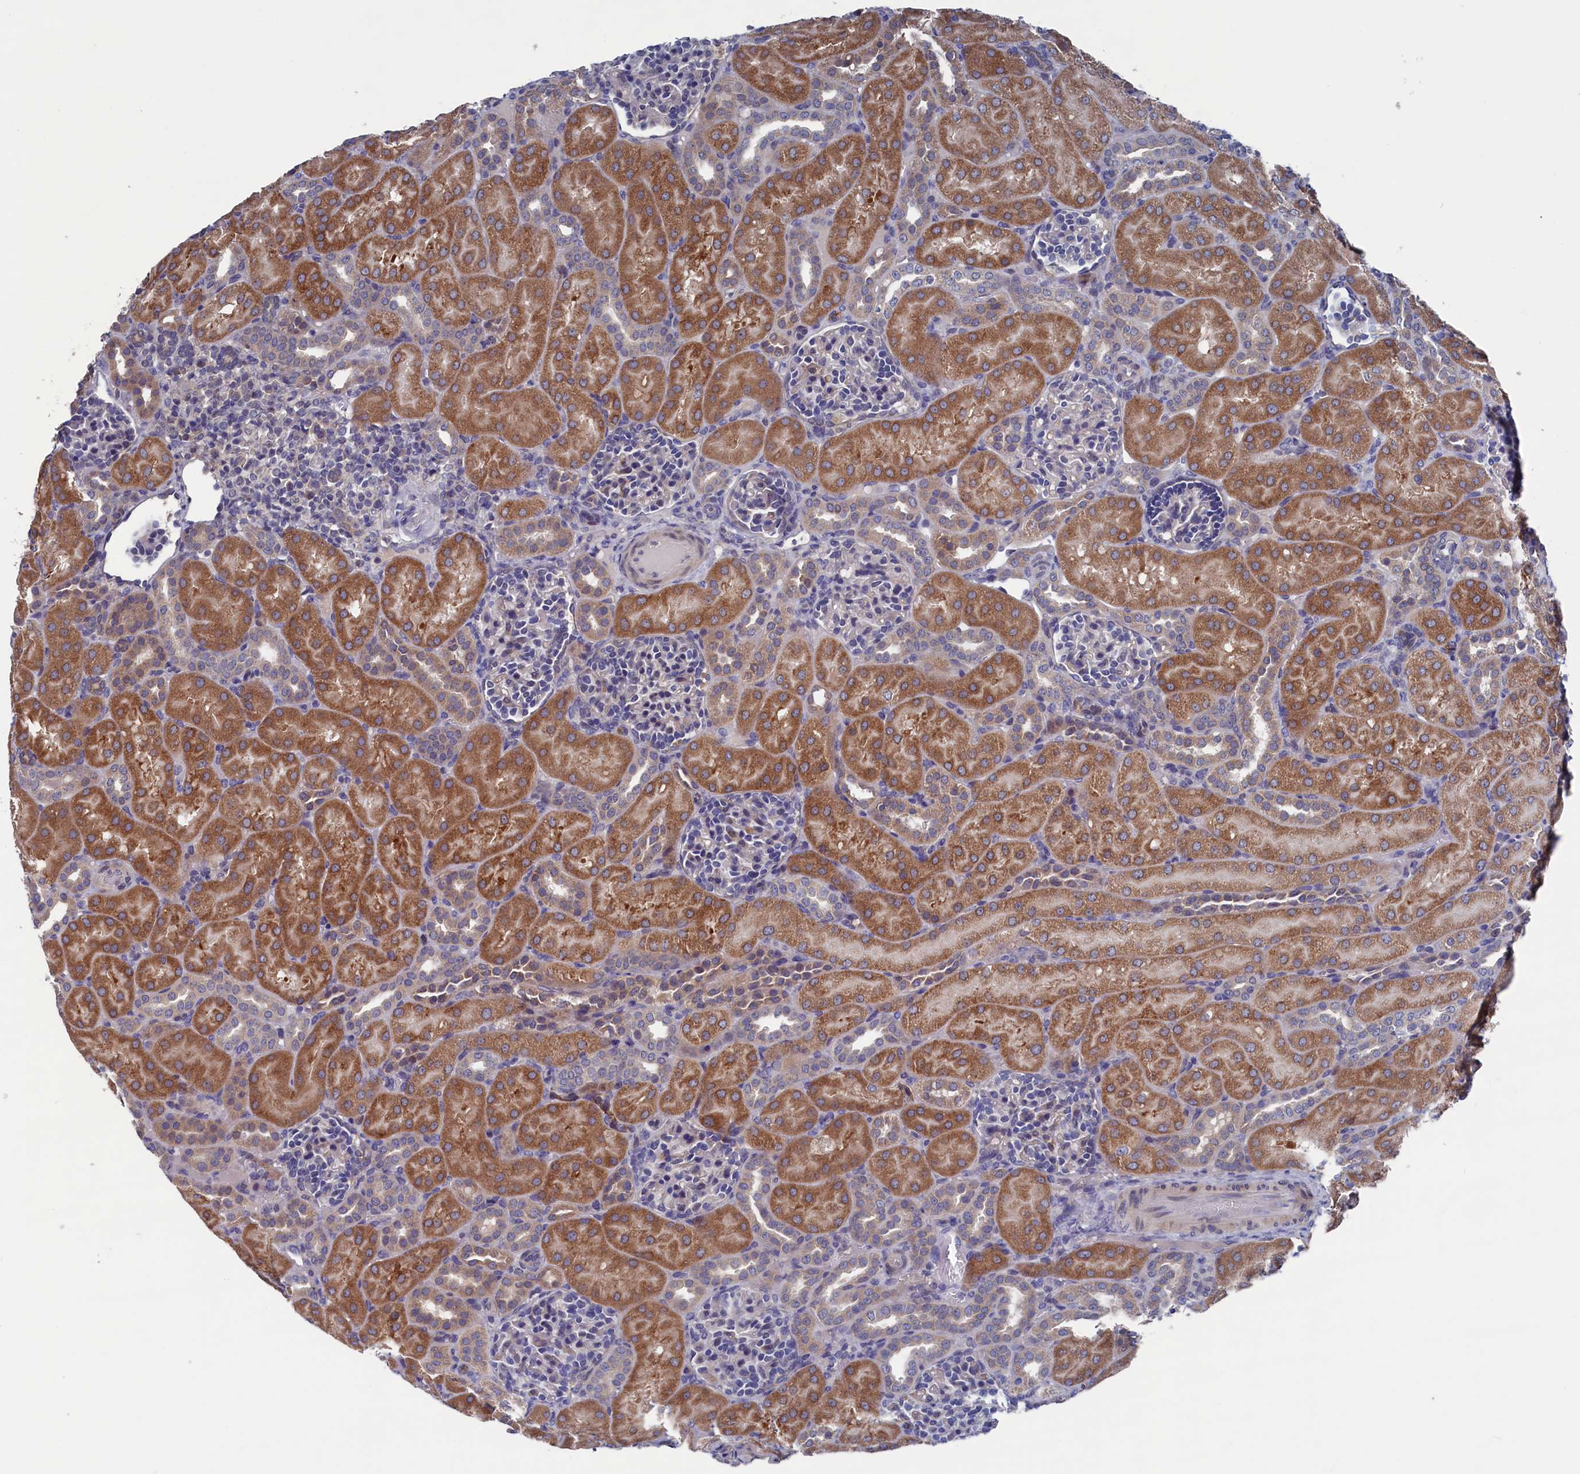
{"staining": {"intensity": "weak", "quantity": "25%-75%", "location": "cytoplasmic/membranous"}, "tissue": "kidney", "cell_type": "Cells in glomeruli", "image_type": "normal", "snomed": [{"axis": "morphology", "description": "Normal tissue, NOS"}, {"axis": "topography", "description": "Kidney"}], "caption": "Immunohistochemical staining of unremarkable kidney exhibits 25%-75% levels of weak cytoplasmic/membranous protein staining in approximately 25%-75% of cells in glomeruli. The staining is performed using DAB (3,3'-diaminobenzidine) brown chromogen to label protein expression. The nuclei are counter-stained blue using hematoxylin.", "gene": "SPATA13", "patient": {"sex": "male", "age": 1}}